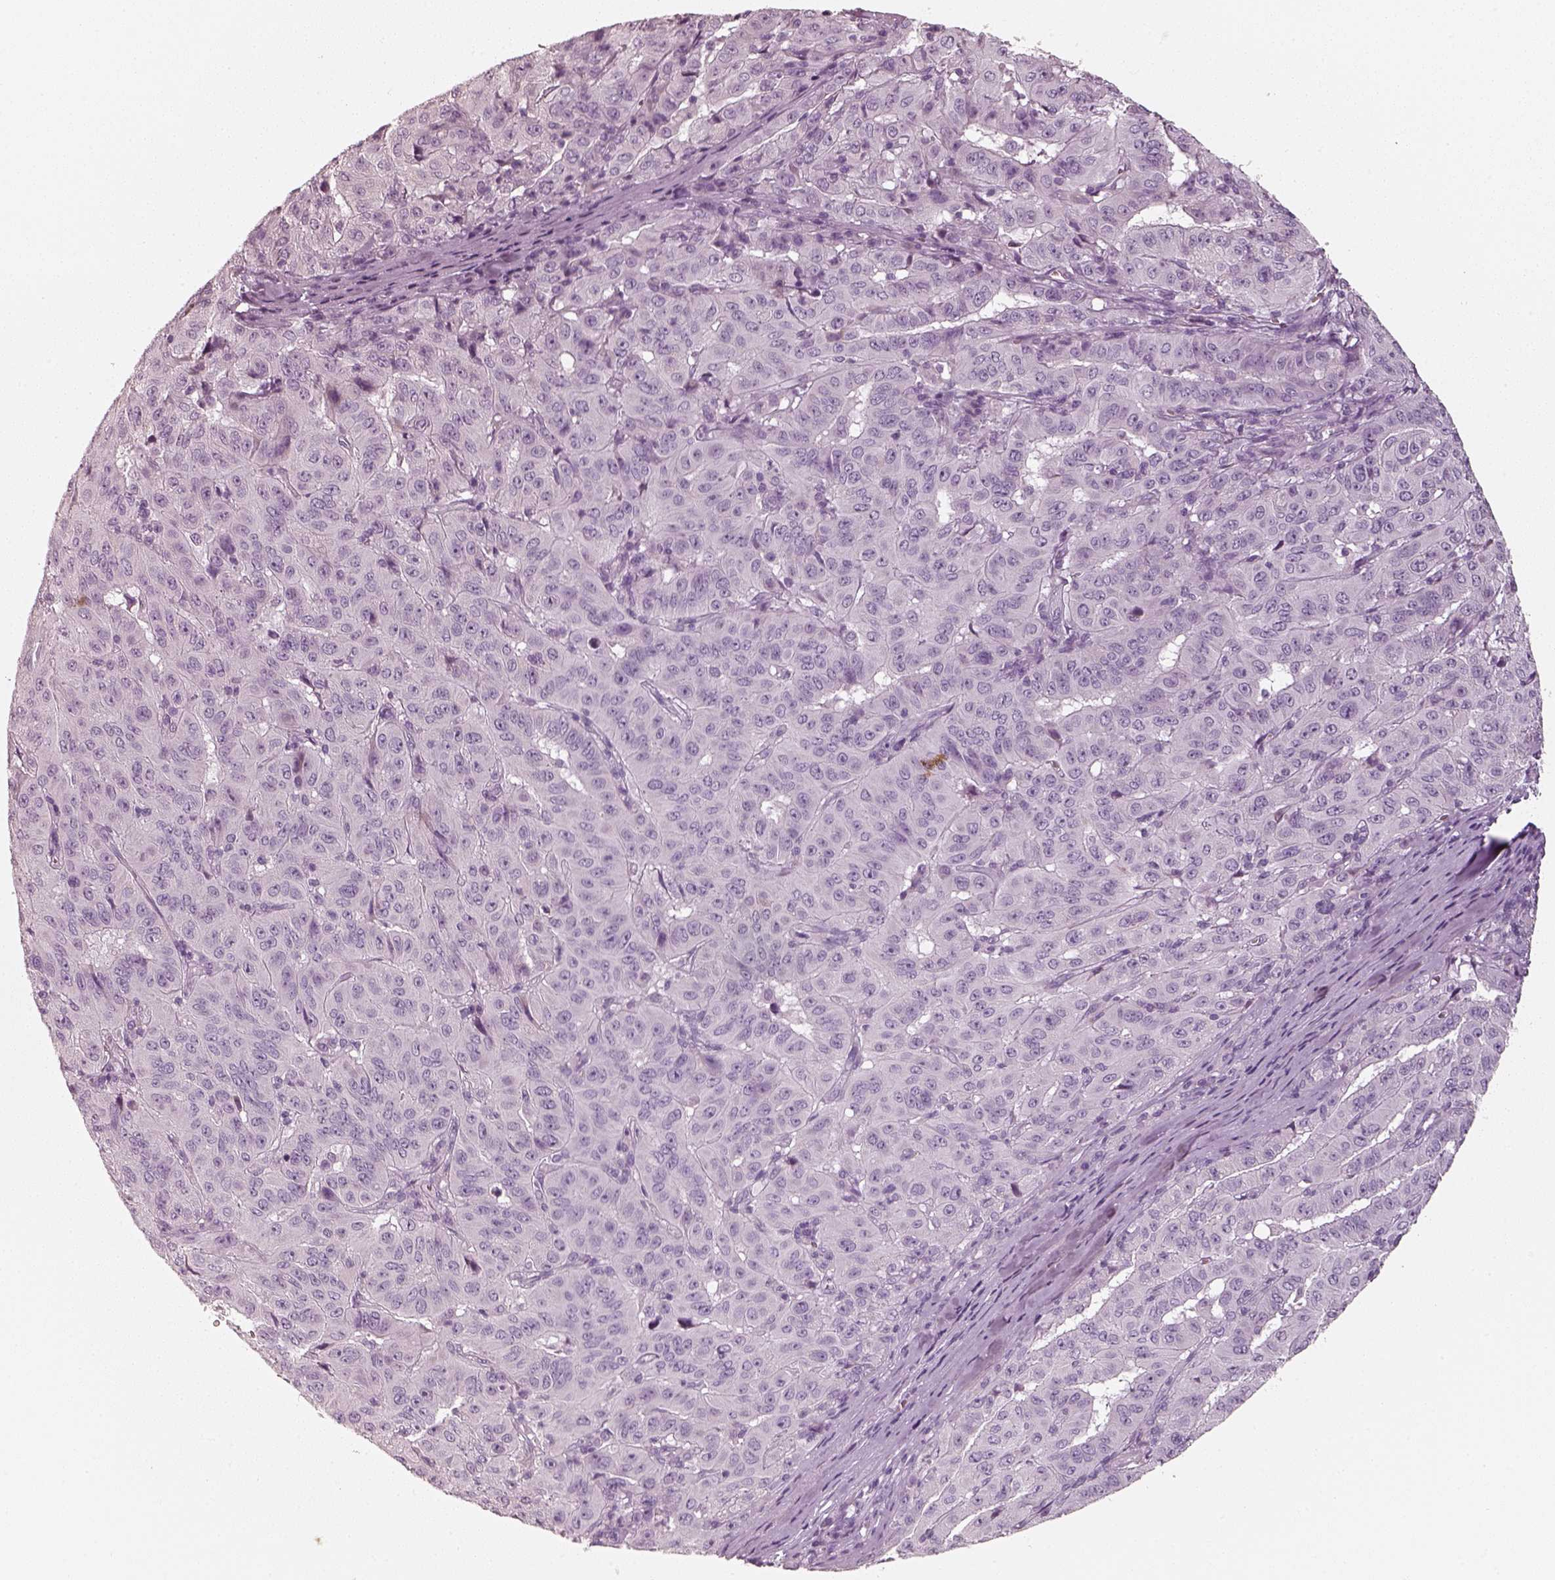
{"staining": {"intensity": "negative", "quantity": "none", "location": "none"}, "tissue": "pancreatic cancer", "cell_type": "Tumor cells", "image_type": "cancer", "snomed": [{"axis": "morphology", "description": "Adenocarcinoma, NOS"}, {"axis": "topography", "description": "Pancreas"}], "caption": "Image shows no significant protein expression in tumor cells of pancreatic cancer. The staining was performed using DAB (3,3'-diaminobenzidine) to visualize the protein expression in brown, while the nuclei were stained in blue with hematoxylin (Magnification: 20x).", "gene": "R3HDML", "patient": {"sex": "male", "age": 63}}